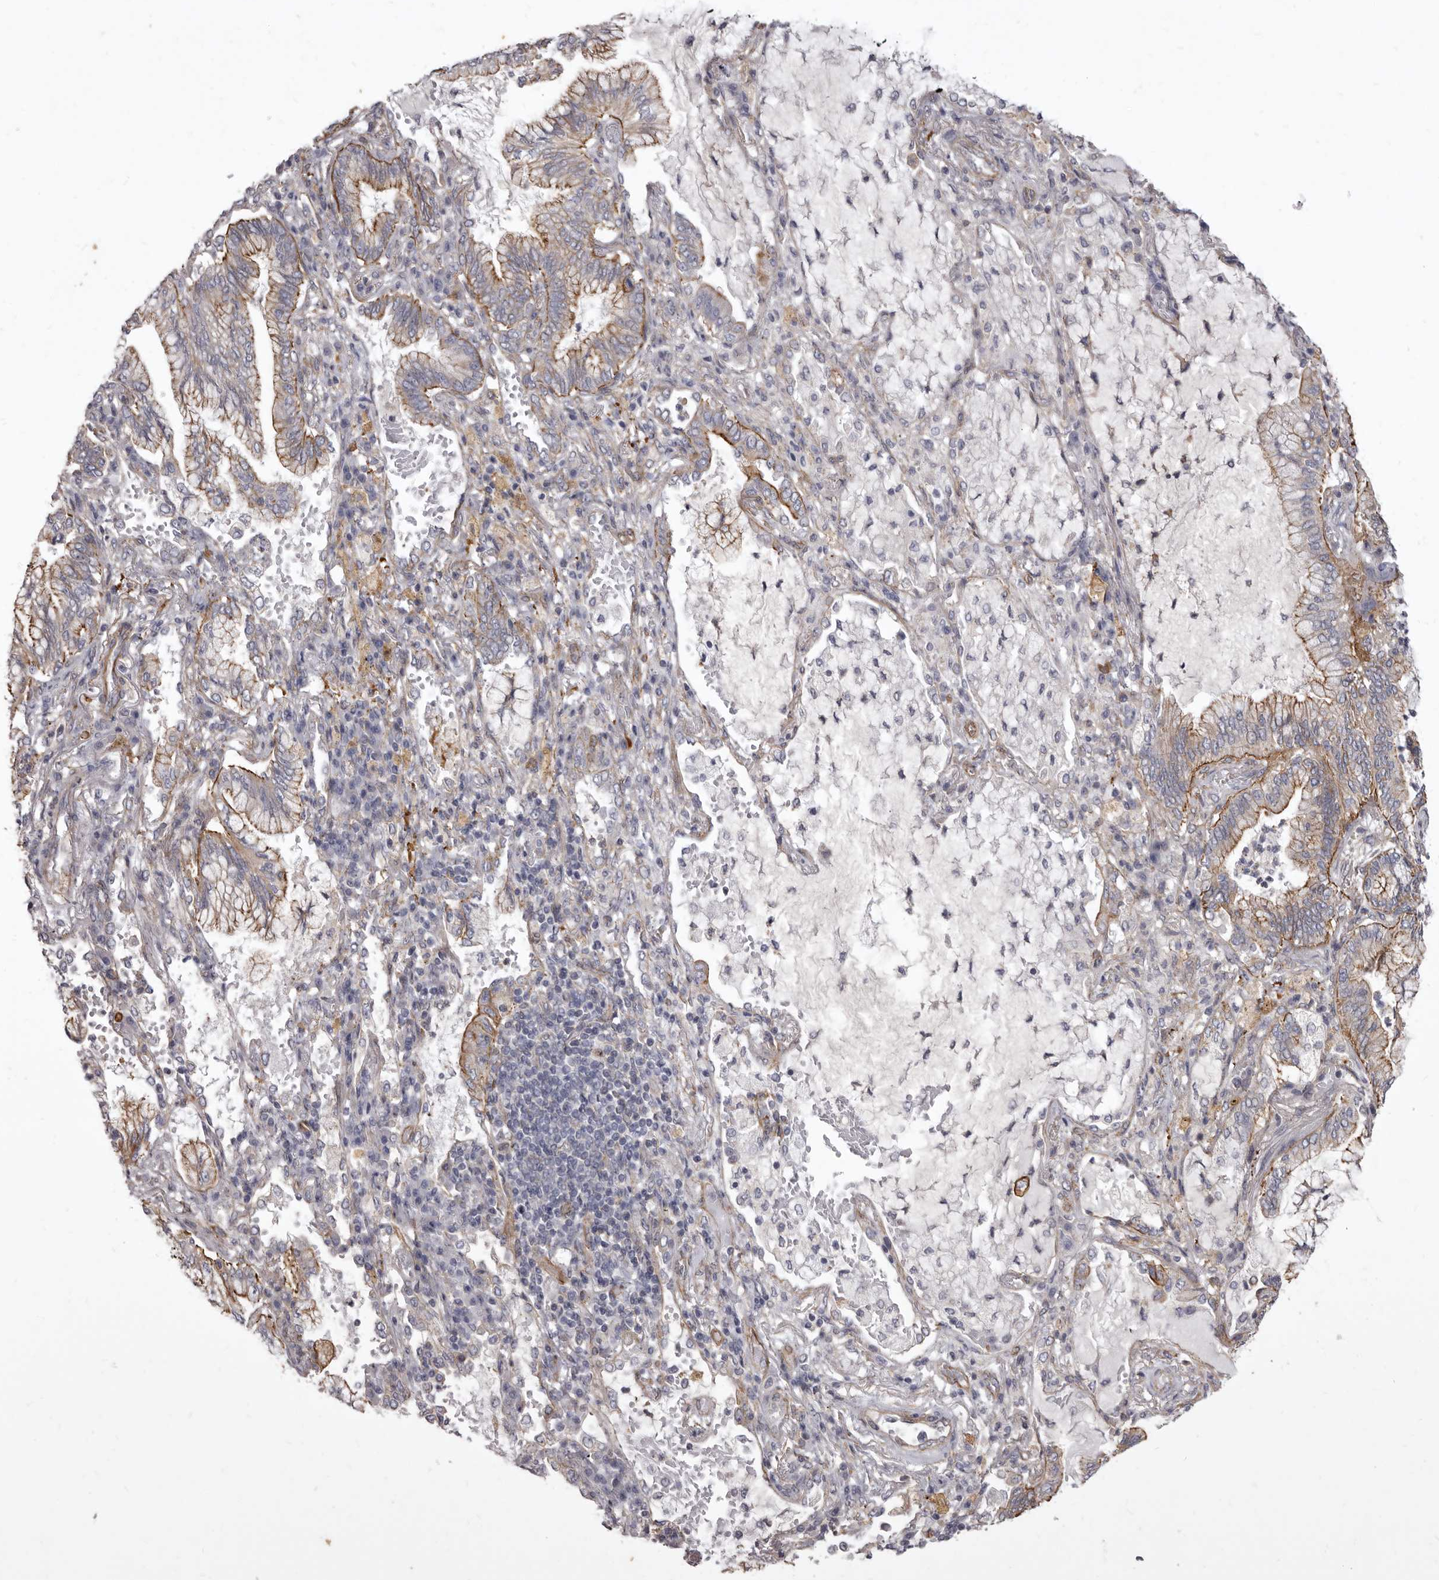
{"staining": {"intensity": "moderate", "quantity": "25%-75%", "location": "cytoplasmic/membranous"}, "tissue": "lung cancer", "cell_type": "Tumor cells", "image_type": "cancer", "snomed": [{"axis": "morphology", "description": "Adenocarcinoma, NOS"}, {"axis": "topography", "description": "Lung"}], "caption": "IHC photomicrograph of adenocarcinoma (lung) stained for a protein (brown), which exhibits medium levels of moderate cytoplasmic/membranous positivity in about 25%-75% of tumor cells.", "gene": "P2RX6", "patient": {"sex": "female", "age": 70}}